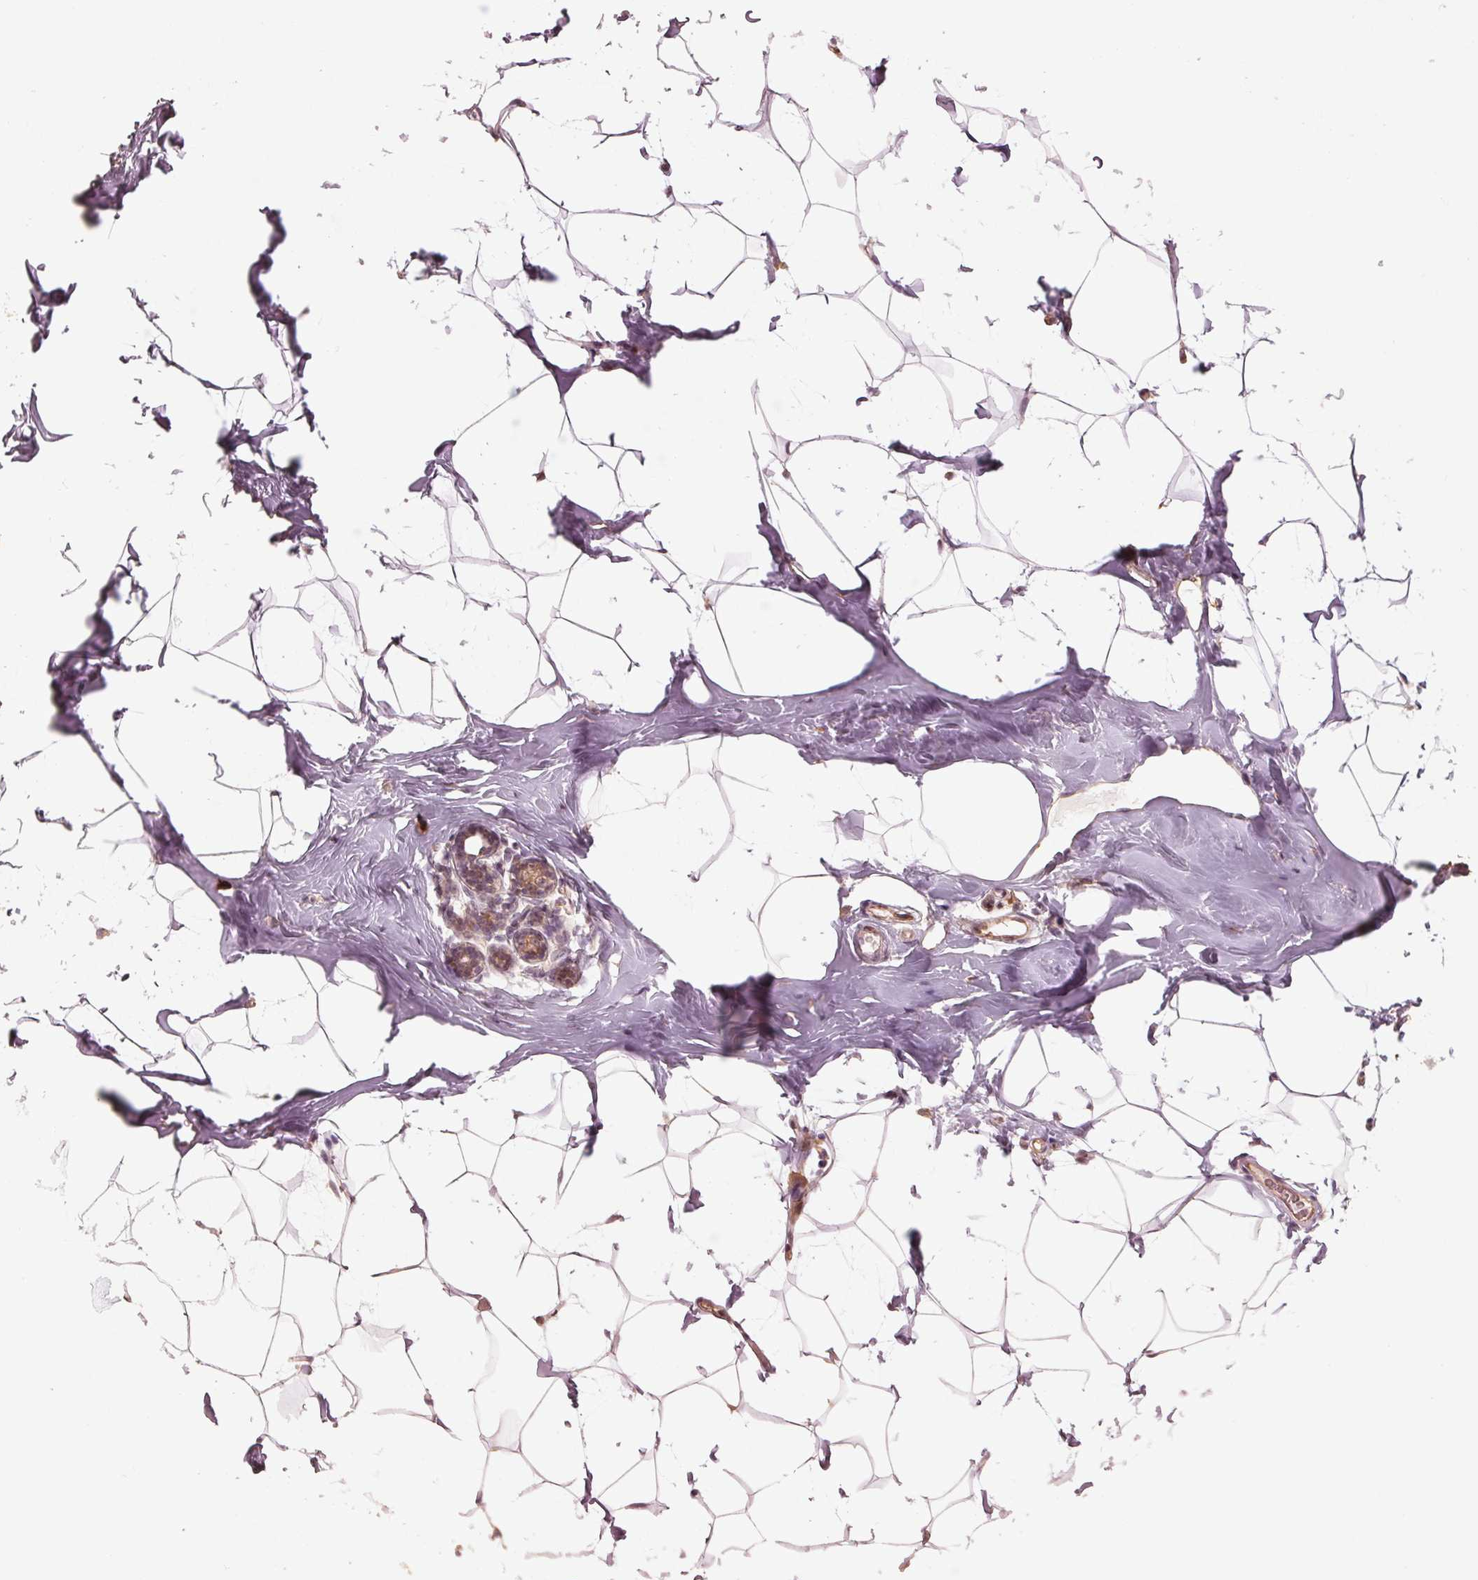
{"staining": {"intensity": "negative", "quantity": "none", "location": "none"}, "tissue": "breast", "cell_type": "Adipocytes", "image_type": "normal", "snomed": [{"axis": "morphology", "description": "Normal tissue, NOS"}, {"axis": "topography", "description": "Breast"}], "caption": "Immunohistochemistry image of benign human breast stained for a protein (brown), which shows no expression in adipocytes. (Stains: DAB immunohistochemistry (IHC) with hematoxylin counter stain, Microscopy: brightfield microscopy at high magnification).", "gene": "CMIP", "patient": {"sex": "female", "age": 32}}